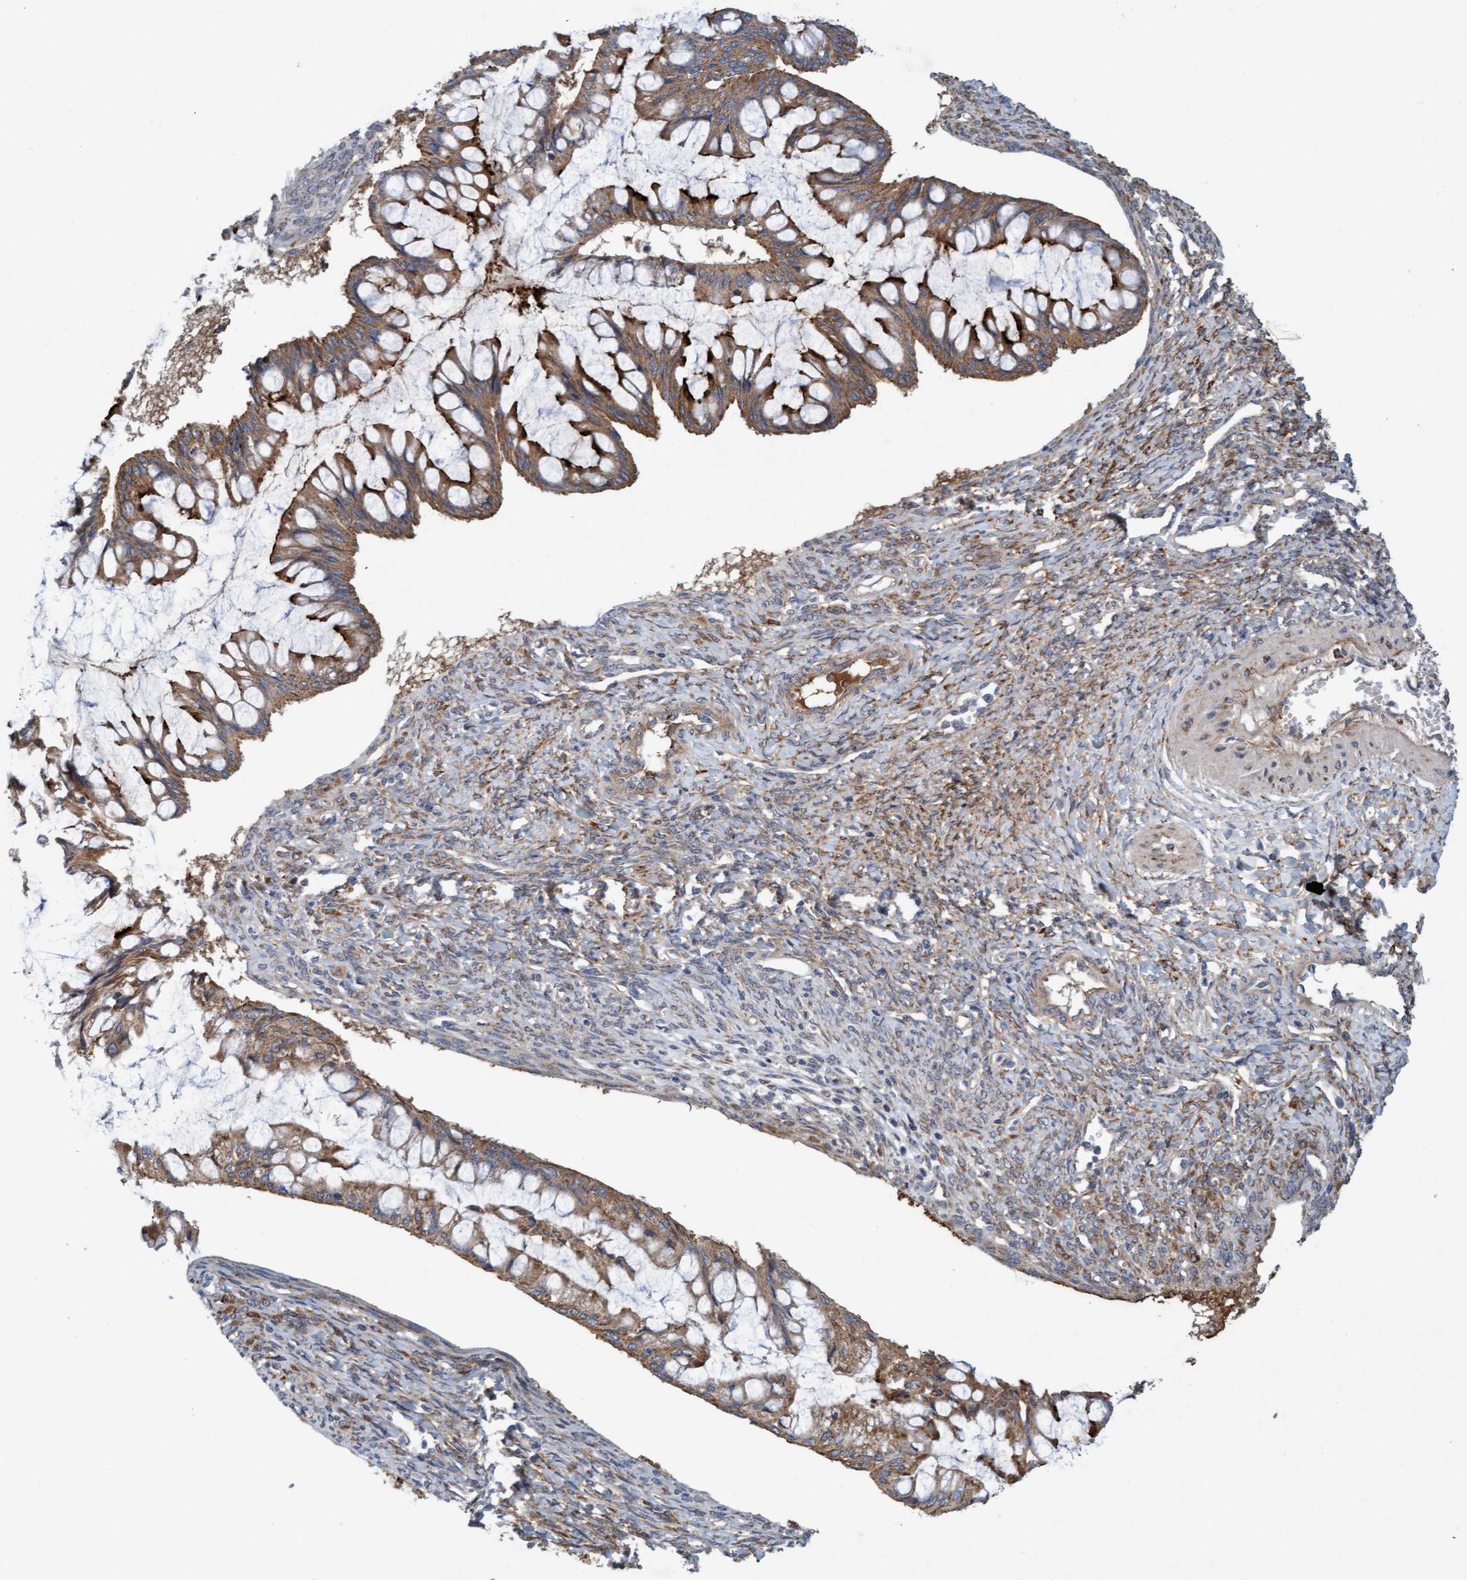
{"staining": {"intensity": "moderate", "quantity": ">75%", "location": "cytoplasmic/membranous"}, "tissue": "ovarian cancer", "cell_type": "Tumor cells", "image_type": "cancer", "snomed": [{"axis": "morphology", "description": "Cystadenocarcinoma, mucinous, NOS"}, {"axis": "topography", "description": "Ovary"}], "caption": "Ovarian cancer was stained to show a protein in brown. There is medium levels of moderate cytoplasmic/membranous positivity in approximately >75% of tumor cells. The staining was performed using DAB to visualize the protein expression in brown, while the nuclei were stained in blue with hematoxylin (Magnification: 20x).", "gene": "DDHD2", "patient": {"sex": "female", "age": 73}}